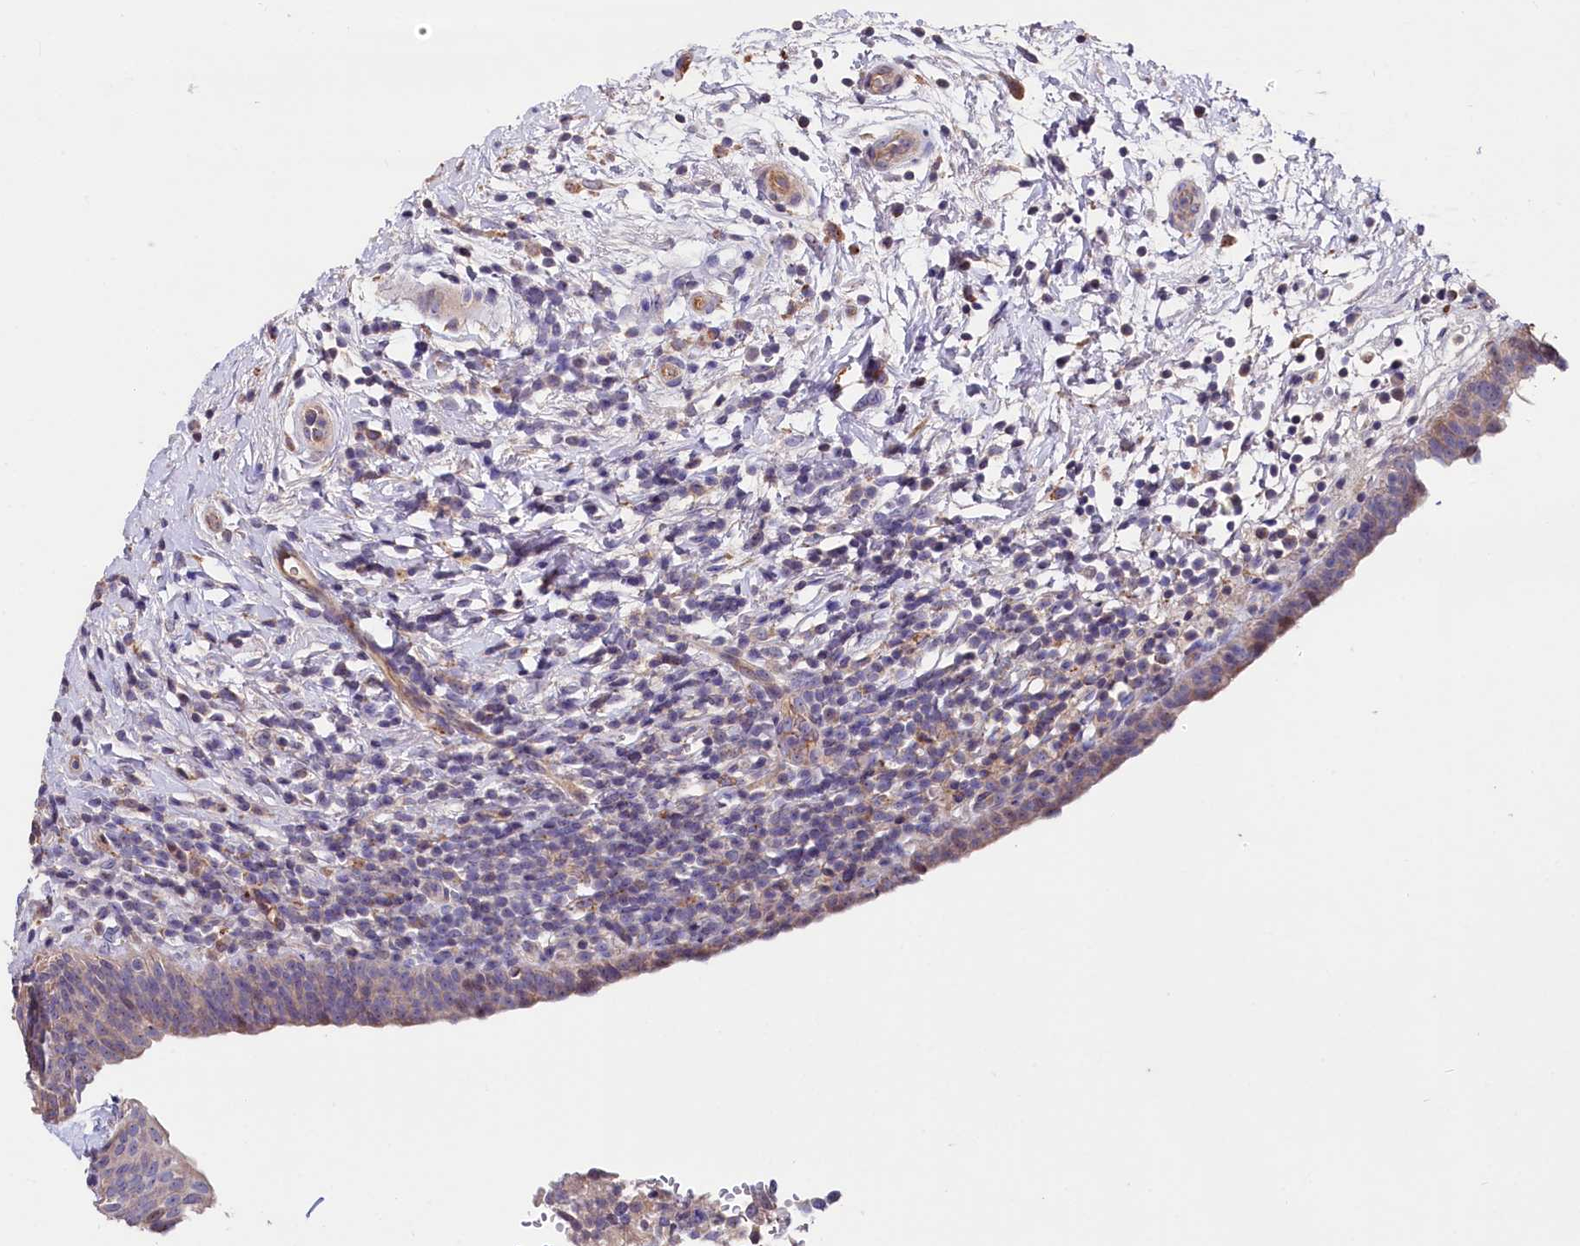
{"staining": {"intensity": "negative", "quantity": "none", "location": "none"}, "tissue": "urinary bladder", "cell_type": "Urothelial cells", "image_type": "normal", "snomed": [{"axis": "morphology", "description": "Normal tissue, NOS"}, {"axis": "topography", "description": "Urinary bladder"}], "caption": "Image shows no protein expression in urothelial cells of benign urinary bladder. Brightfield microscopy of immunohistochemistry stained with DAB (3,3'-diaminobenzidine) (brown) and hematoxylin (blue), captured at high magnification.", "gene": "RPUSD3", "patient": {"sex": "male", "age": 83}}